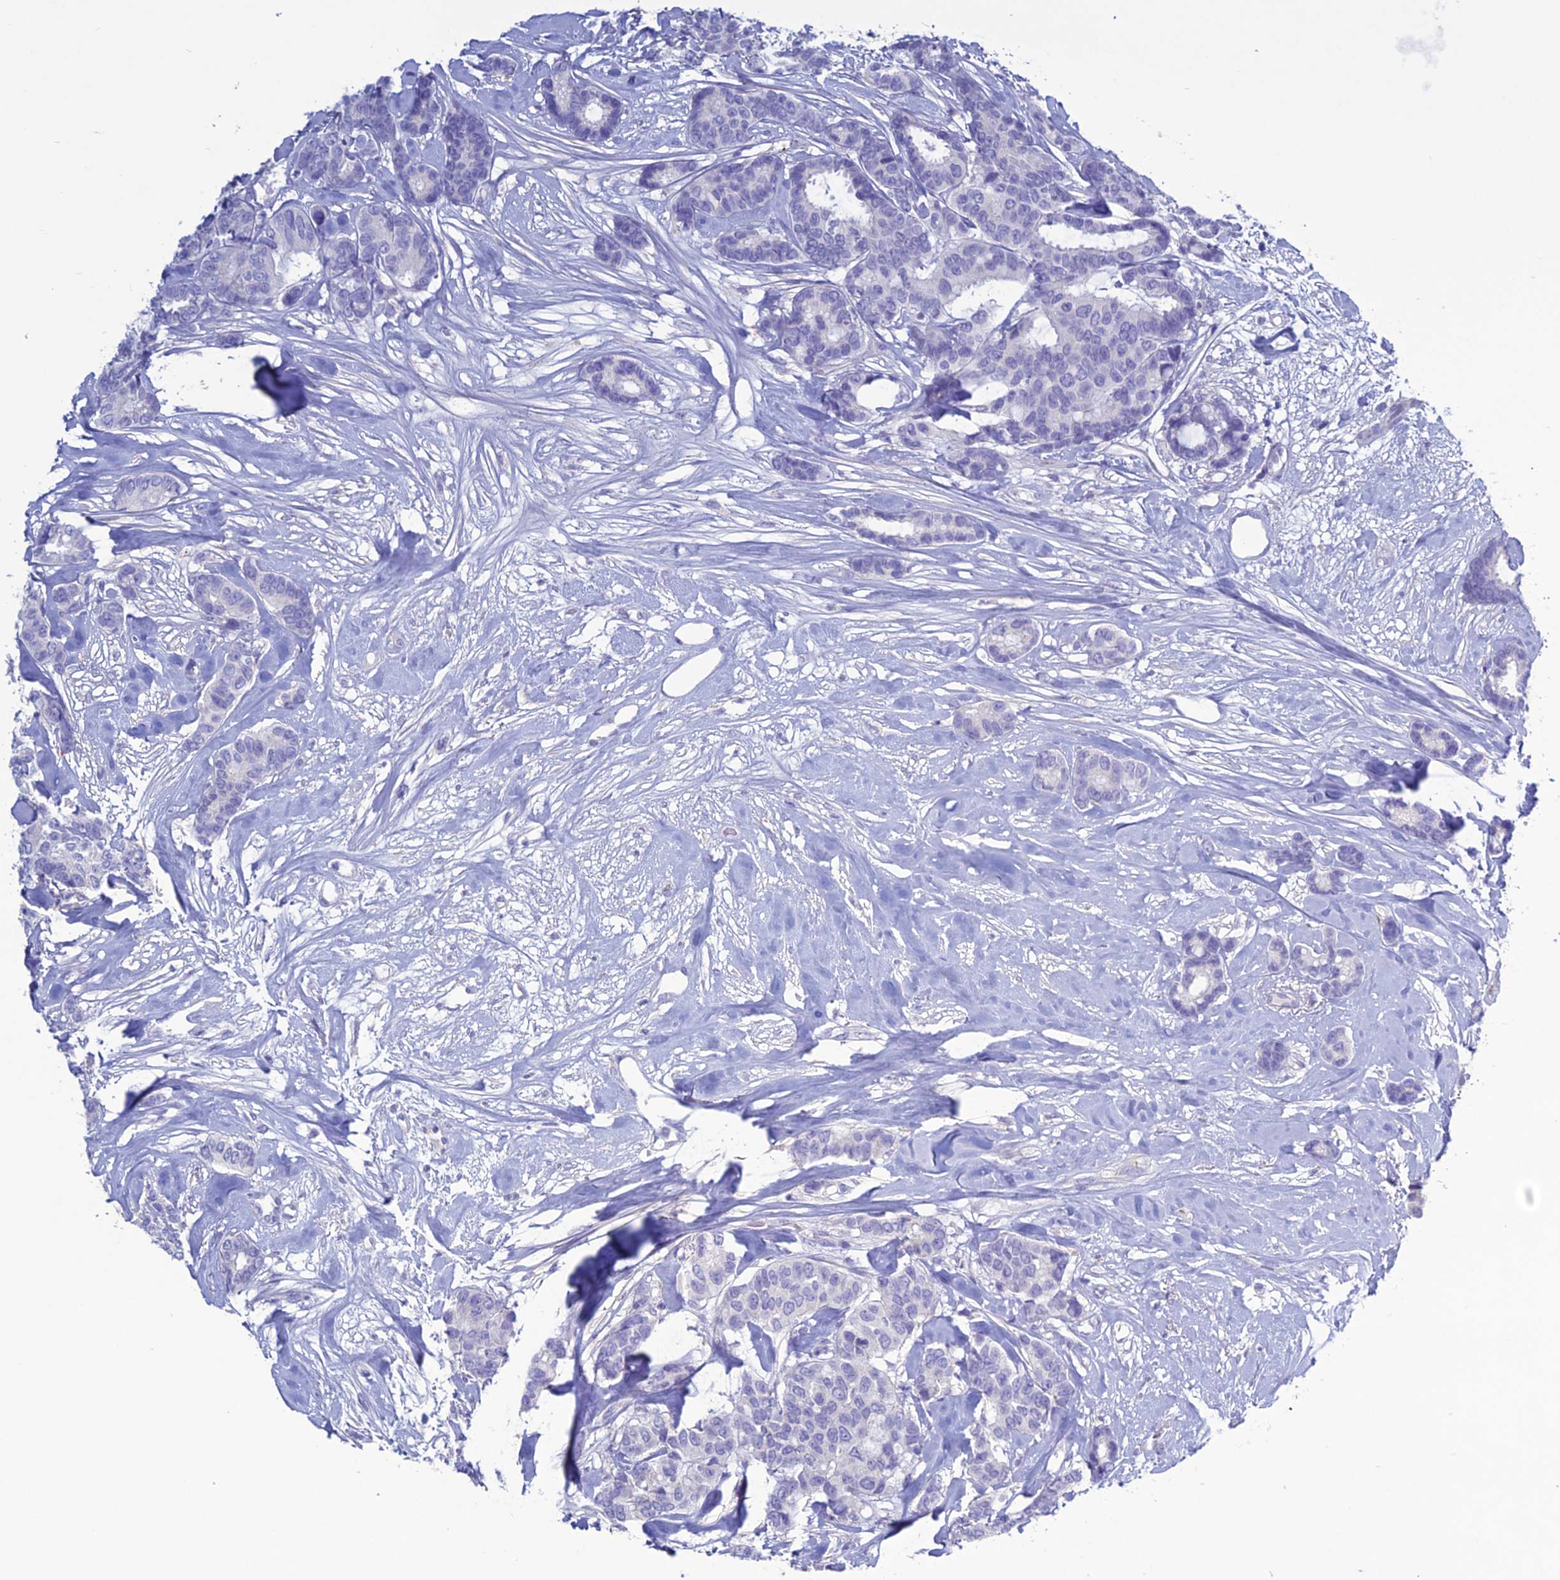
{"staining": {"intensity": "negative", "quantity": "none", "location": "none"}, "tissue": "breast cancer", "cell_type": "Tumor cells", "image_type": "cancer", "snomed": [{"axis": "morphology", "description": "Duct carcinoma"}, {"axis": "topography", "description": "Breast"}], "caption": "Immunohistochemical staining of human breast cancer (invasive ductal carcinoma) shows no significant staining in tumor cells.", "gene": "CLEC2L", "patient": {"sex": "female", "age": 87}}